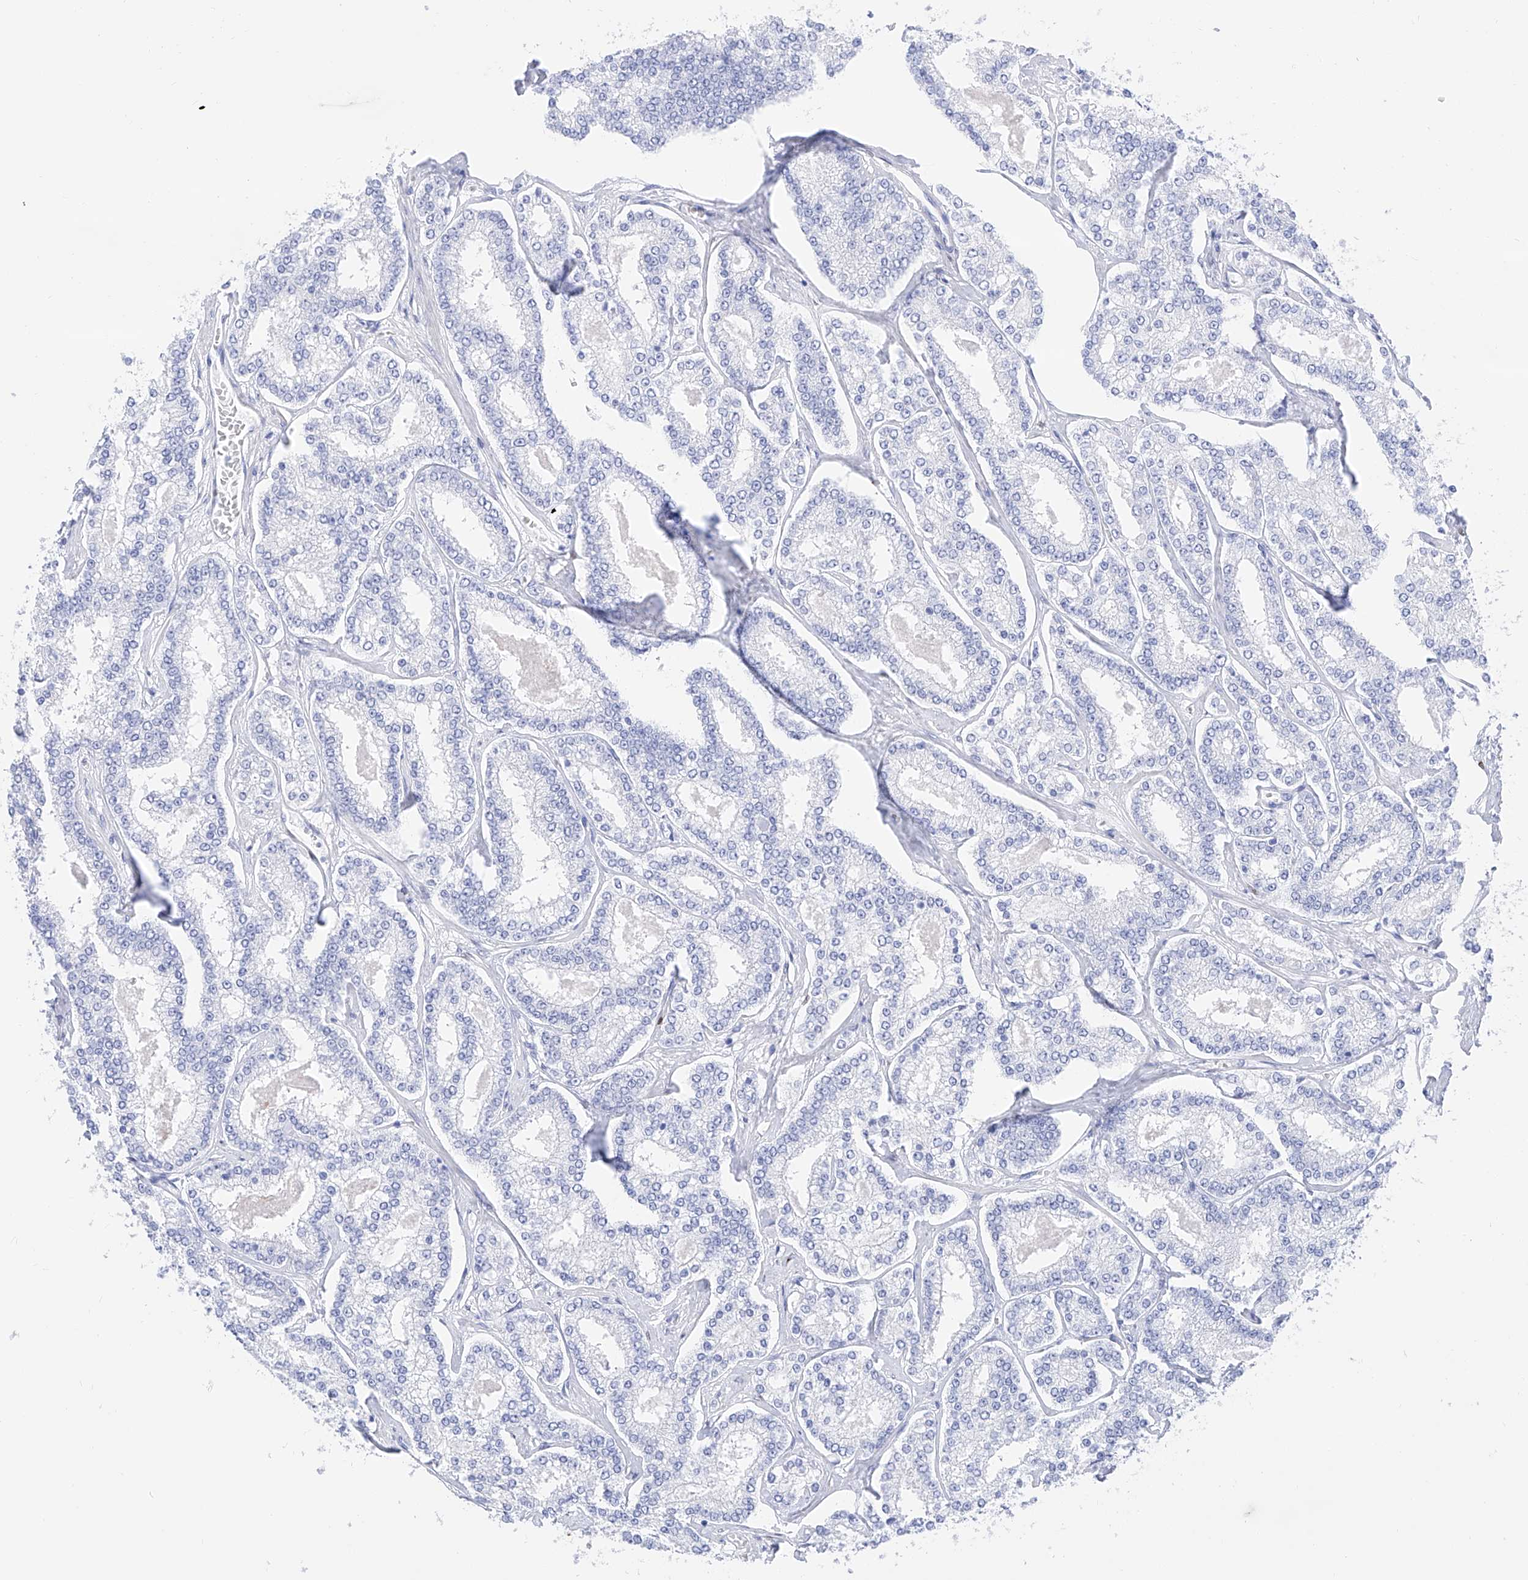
{"staining": {"intensity": "negative", "quantity": "none", "location": "none"}, "tissue": "prostate cancer", "cell_type": "Tumor cells", "image_type": "cancer", "snomed": [{"axis": "morphology", "description": "Normal tissue, NOS"}, {"axis": "morphology", "description": "Adenocarcinoma, High grade"}, {"axis": "topography", "description": "Prostate"}], "caption": "Tumor cells show no significant protein staining in prostate cancer.", "gene": "TRPC7", "patient": {"sex": "male", "age": 83}}